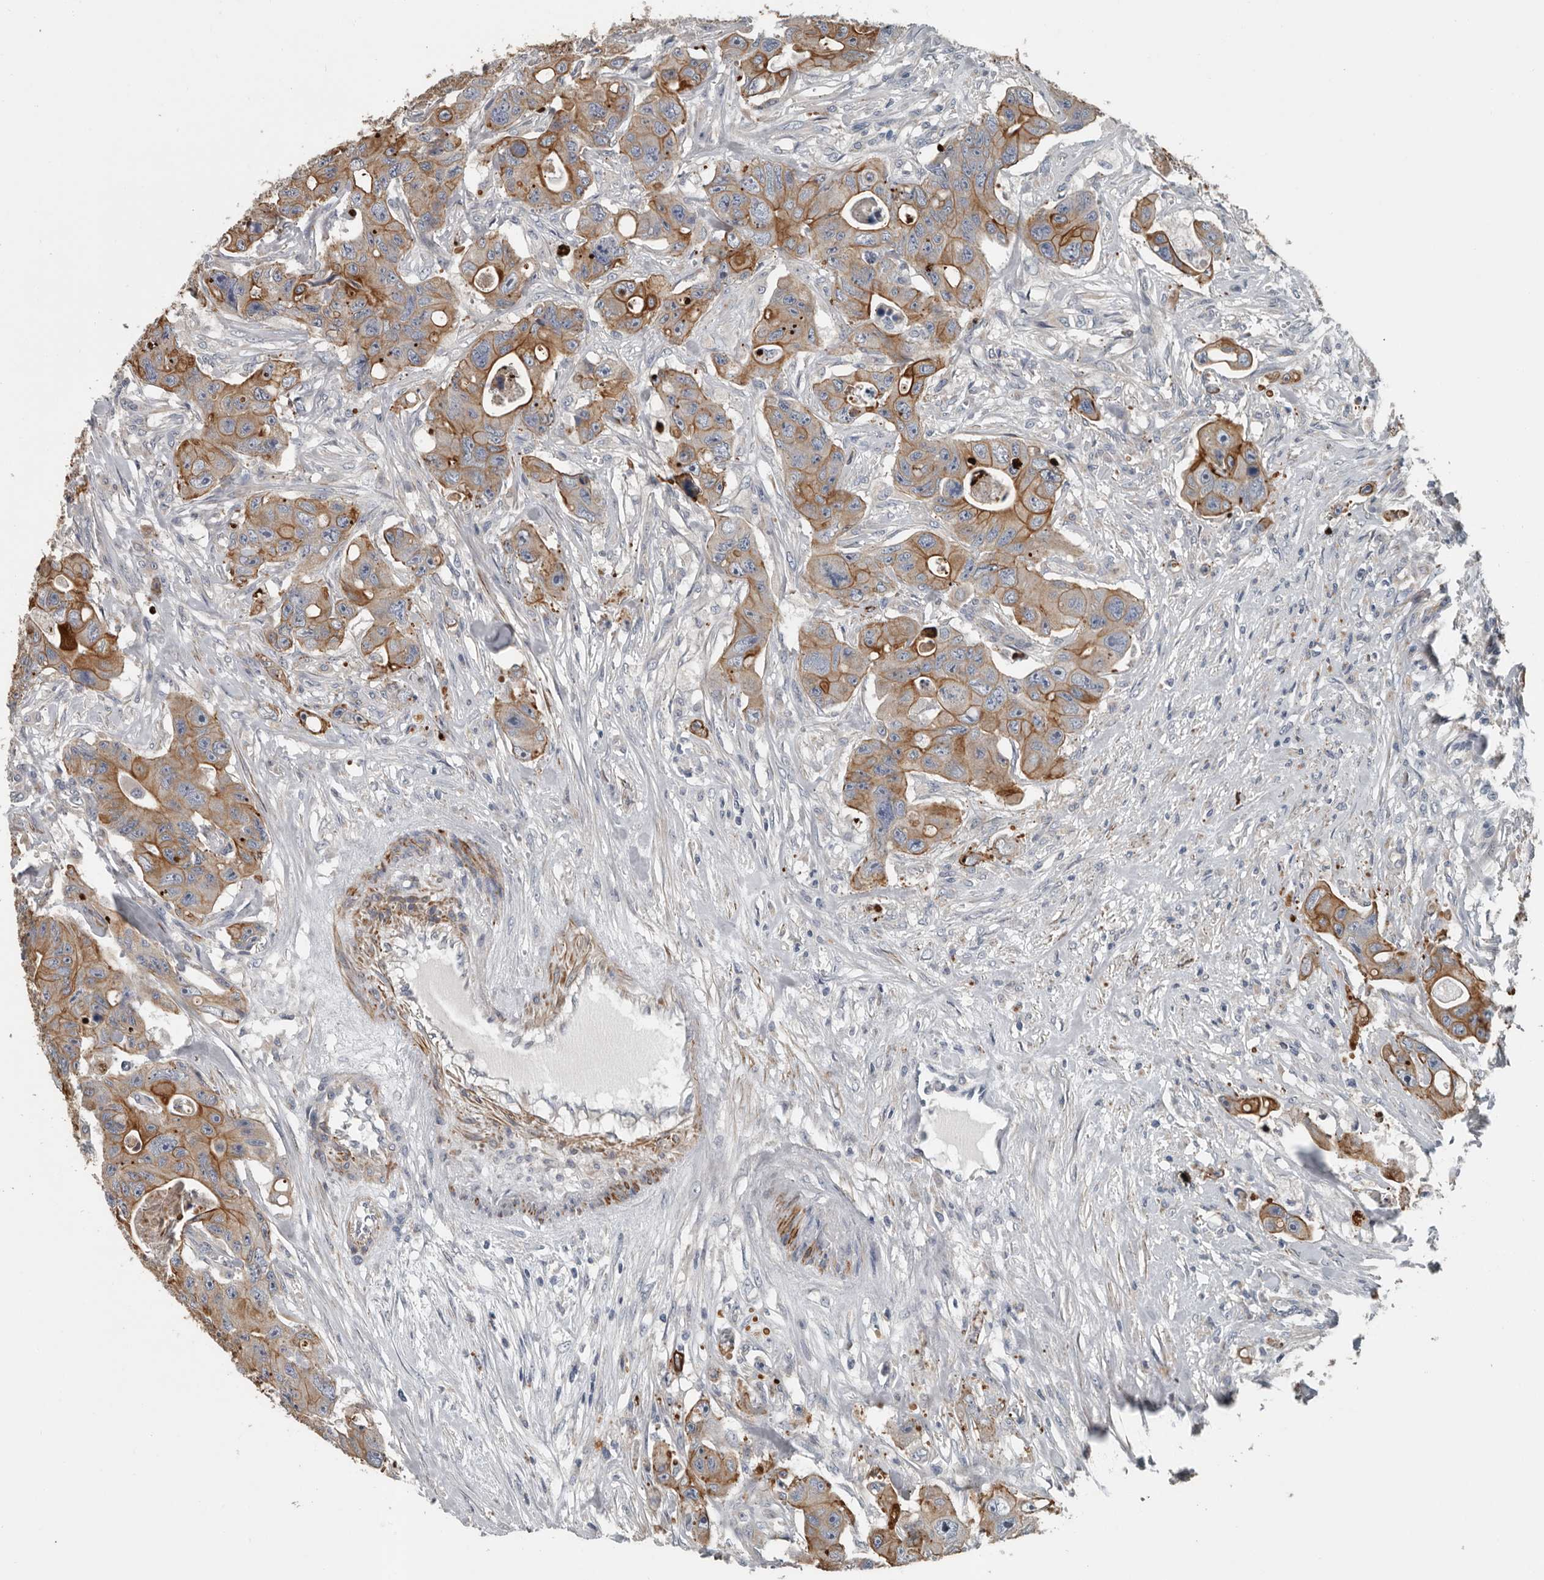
{"staining": {"intensity": "moderate", "quantity": ">75%", "location": "cytoplasmic/membranous"}, "tissue": "colorectal cancer", "cell_type": "Tumor cells", "image_type": "cancer", "snomed": [{"axis": "morphology", "description": "Adenocarcinoma, NOS"}, {"axis": "topography", "description": "Colon"}], "caption": "High-magnification brightfield microscopy of colorectal adenocarcinoma stained with DAB (3,3'-diaminobenzidine) (brown) and counterstained with hematoxylin (blue). tumor cells exhibit moderate cytoplasmic/membranous expression is appreciated in about>75% of cells.", "gene": "DPY19L4", "patient": {"sex": "female", "age": 46}}